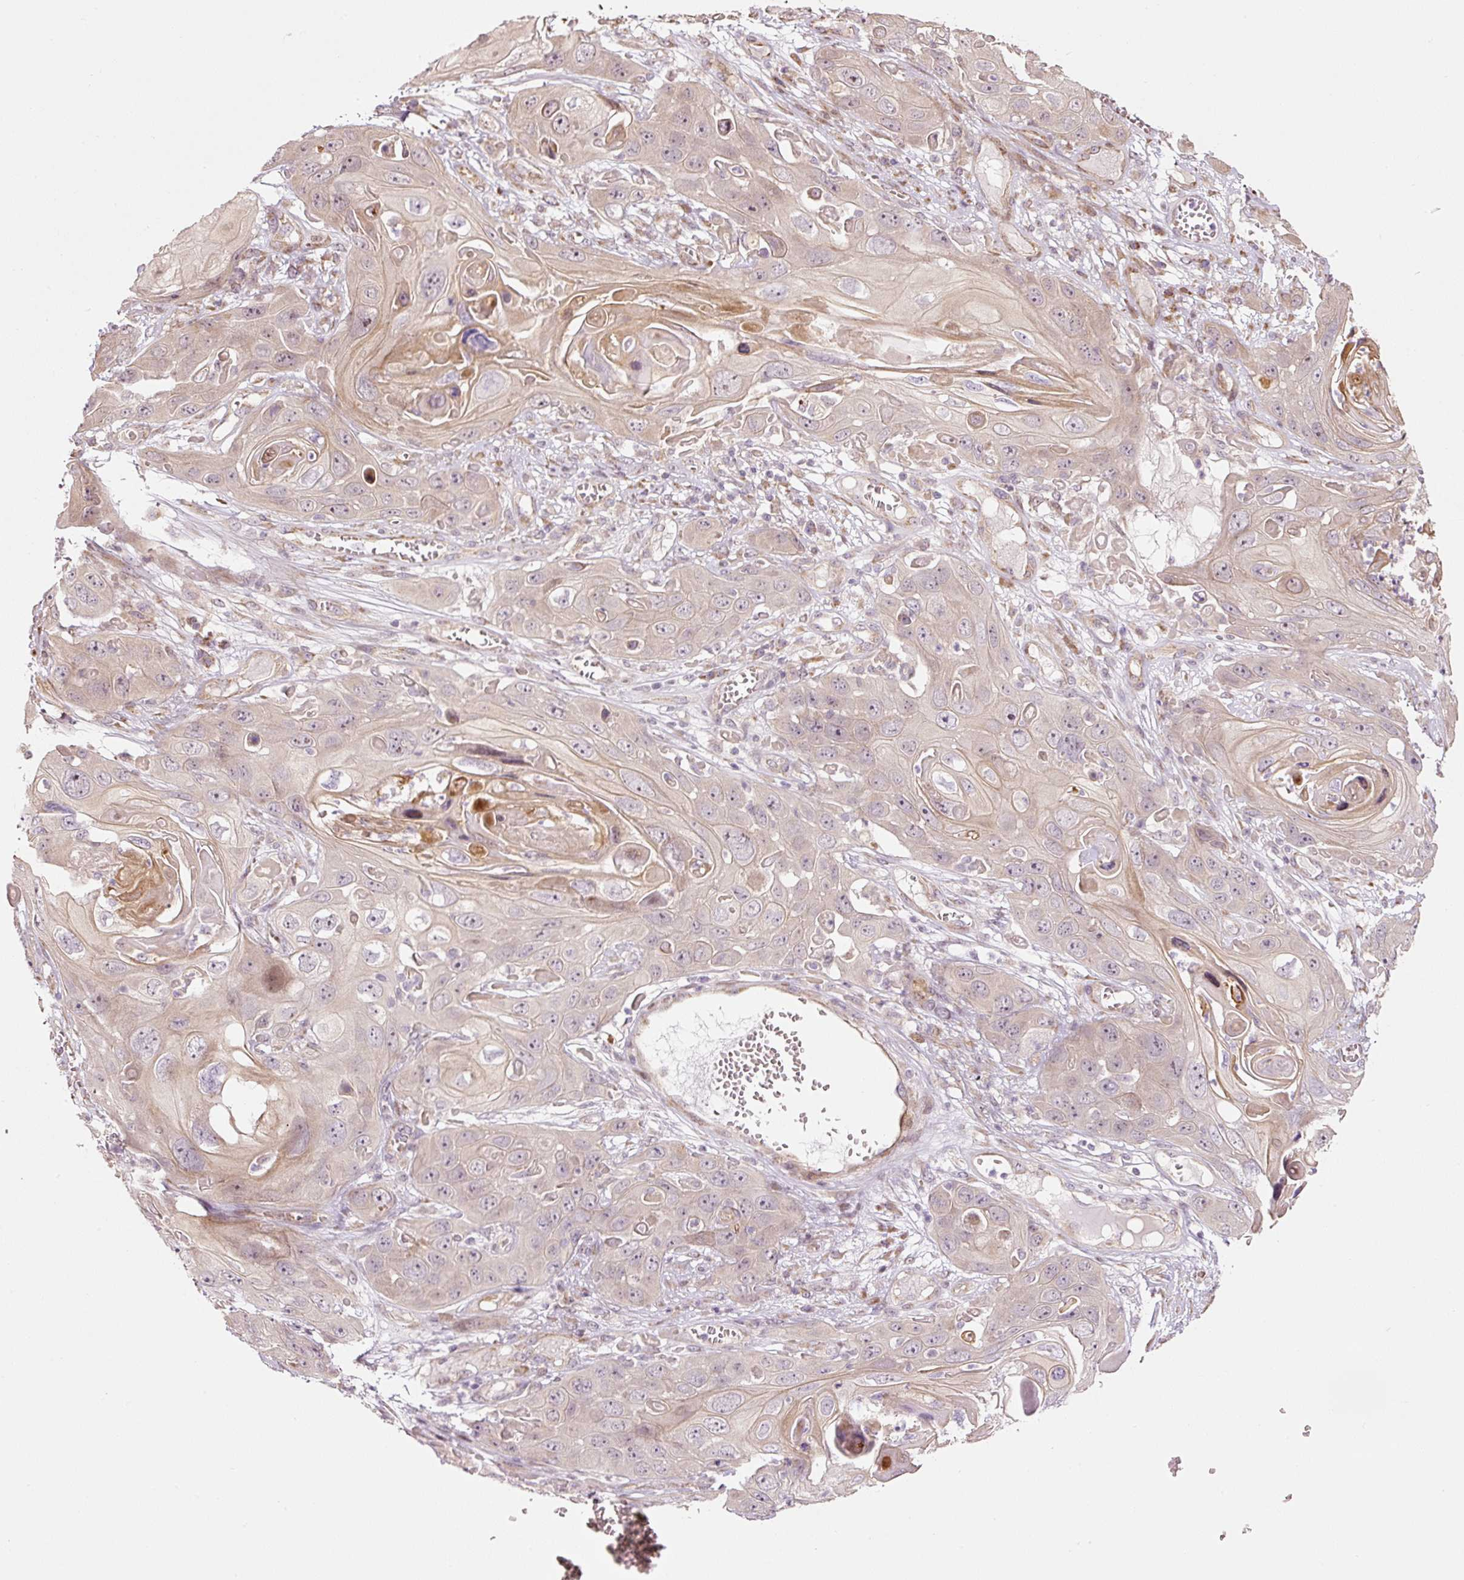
{"staining": {"intensity": "negative", "quantity": "none", "location": "none"}, "tissue": "skin cancer", "cell_type": "Tumor cells", "image_type": "cancer", "snomed": [{"axis": "morphology", "description": "Squamous cell carcinoma, NOS"}, {"axis": "topography", "description": "Skin"}], "caption": "Tumor cells are negative for protein expression in human skin cancer.", "gene": "ETF1", "patient": {"sex": "male", "age": 55}}